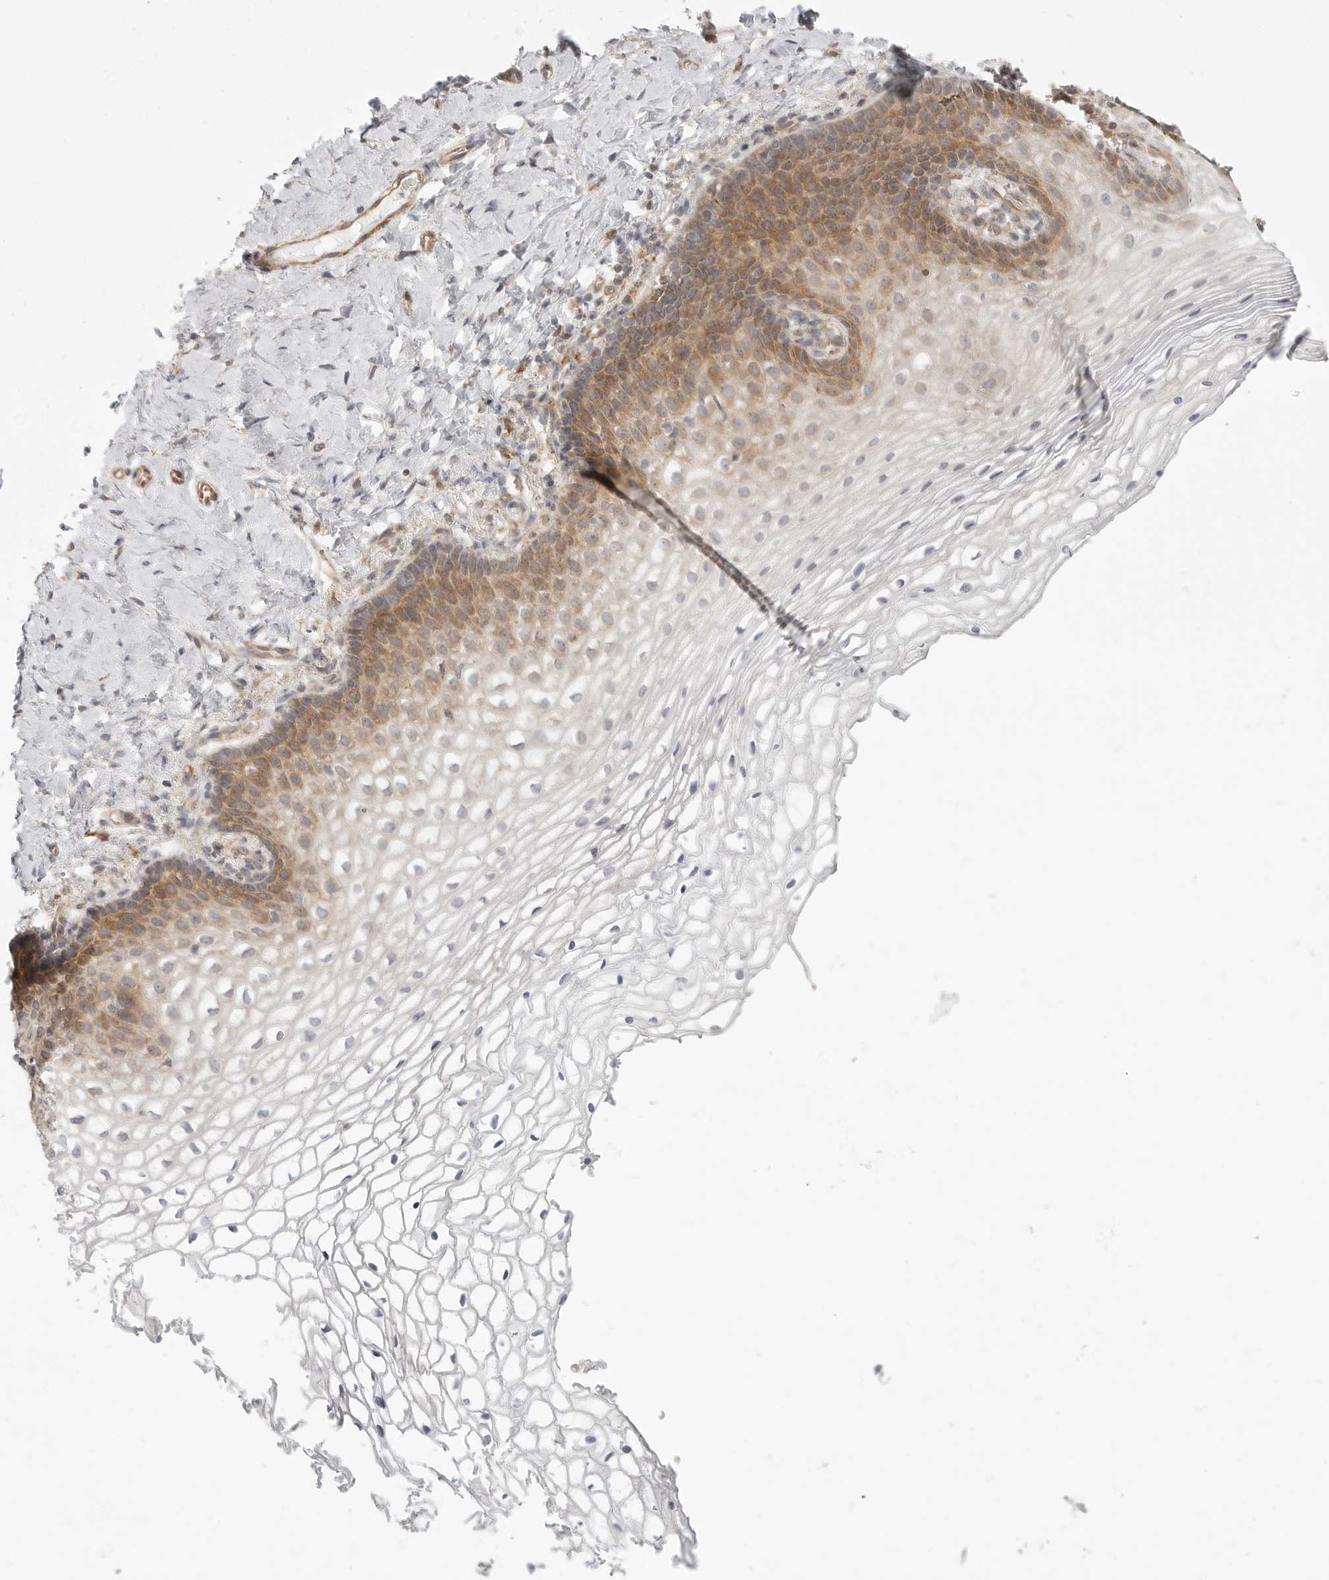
{"staining": {"intensity": "moderate", "quantity": ">75%", "location": "cytoplasmic/membranous"}, "tissue": "vagina", "cell_type": "Squamous epithelial cells", "image_type": "normal", "snomed": [{"axis": "morphology", "description": "Normal tissue, NOS"}, {"axis": "topography", "description": "Vagina"}], "caption": "Moderate cytoplasmic/membranous expression for a protein is seen in about >75% of squamous epithelial cells of unremarkable vagina using IHC.", "gene": "CERS2", "patient": {"sex": "female", "age": 60}}